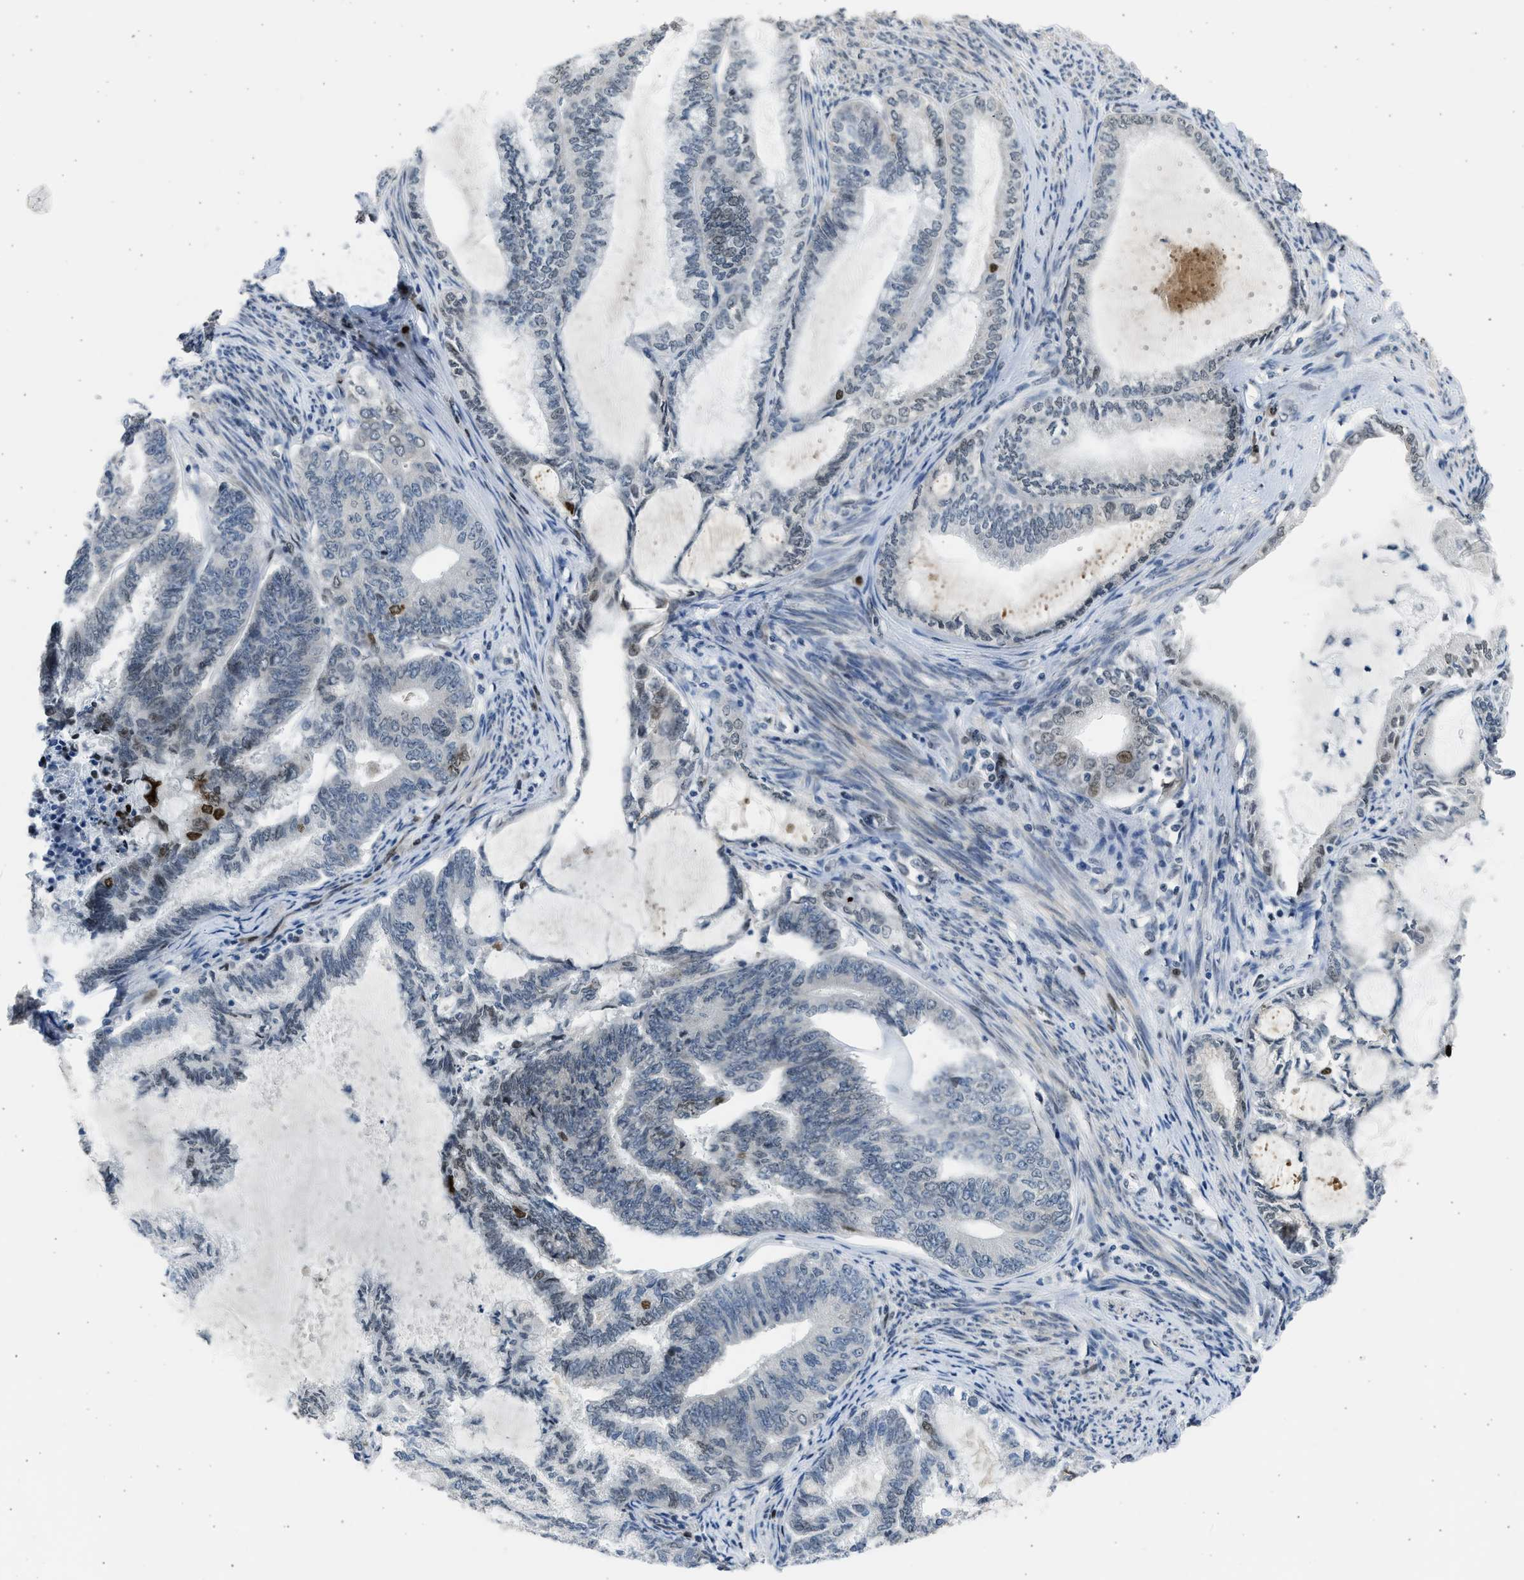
{"staining": {"intensity": "strong", "quantity": "<25%", "location": "nuclear"}, "tissue": "endometrial cancer", "cell_type": "Tumor cells", "image_type": "cancer", "snomed": [{"axis": "morphology", "description": "Adenocarcinoma, NOS"}, {"axis": "topography", "description": "Endometrium"}], "caption": "A histopathology image of endometrial adenocarcinoma stained for a protein demonstrates strong nuclear brown staining in tumor cells. The protein is stained brown, and the nuclei are stained in blue (DAB IHC with brightfield microscopy, high magnification).", "gene": "HMGN3", "patient": {"sex": "female", "age": 86}}